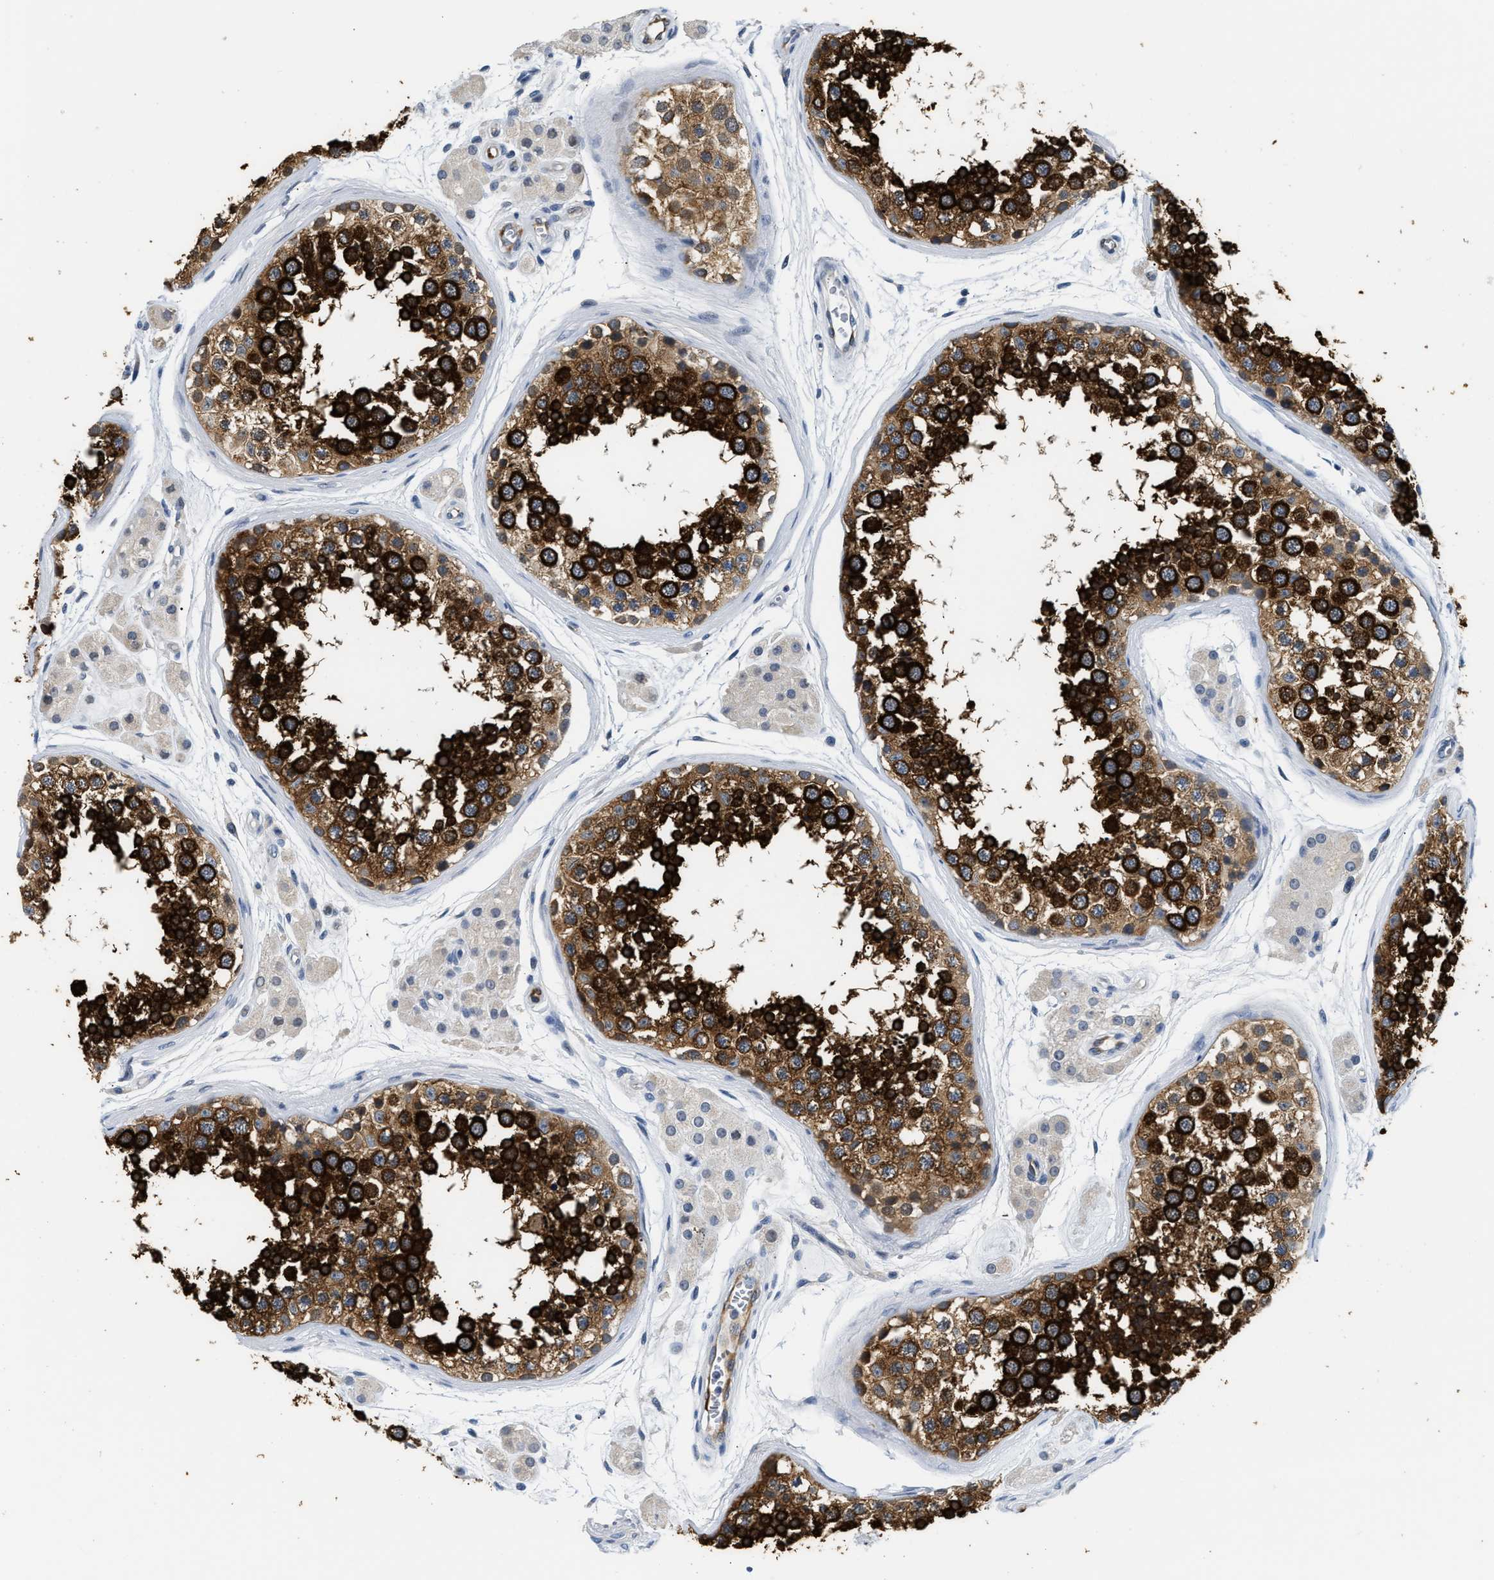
{"staining": {"intensity": "strong", "quantity": ">75%", "location": "cytoplasmic/membranous"}, "tissue": "testis", "cell_type": "Cells in seminiferous ducts", "image_type": "normal", "snomed": [{"axis": "morphology", "description": "Normal tissue, NOS"}, {"axis": "topography", "description": "Testis"}], "caption": "Protein analysis of benign testis reveals strong cytoplasmic/membranous staining in approximately >75% of cells in seminiferous ducts. The protein is stained brown, and the nuclei are stained in blue (DAB (3,3'-diaminobenzidine) IHC with brightfield microscopy, high magnification).", "gene": "CLGN", "patient": {"sex": "male", "age": 56}}